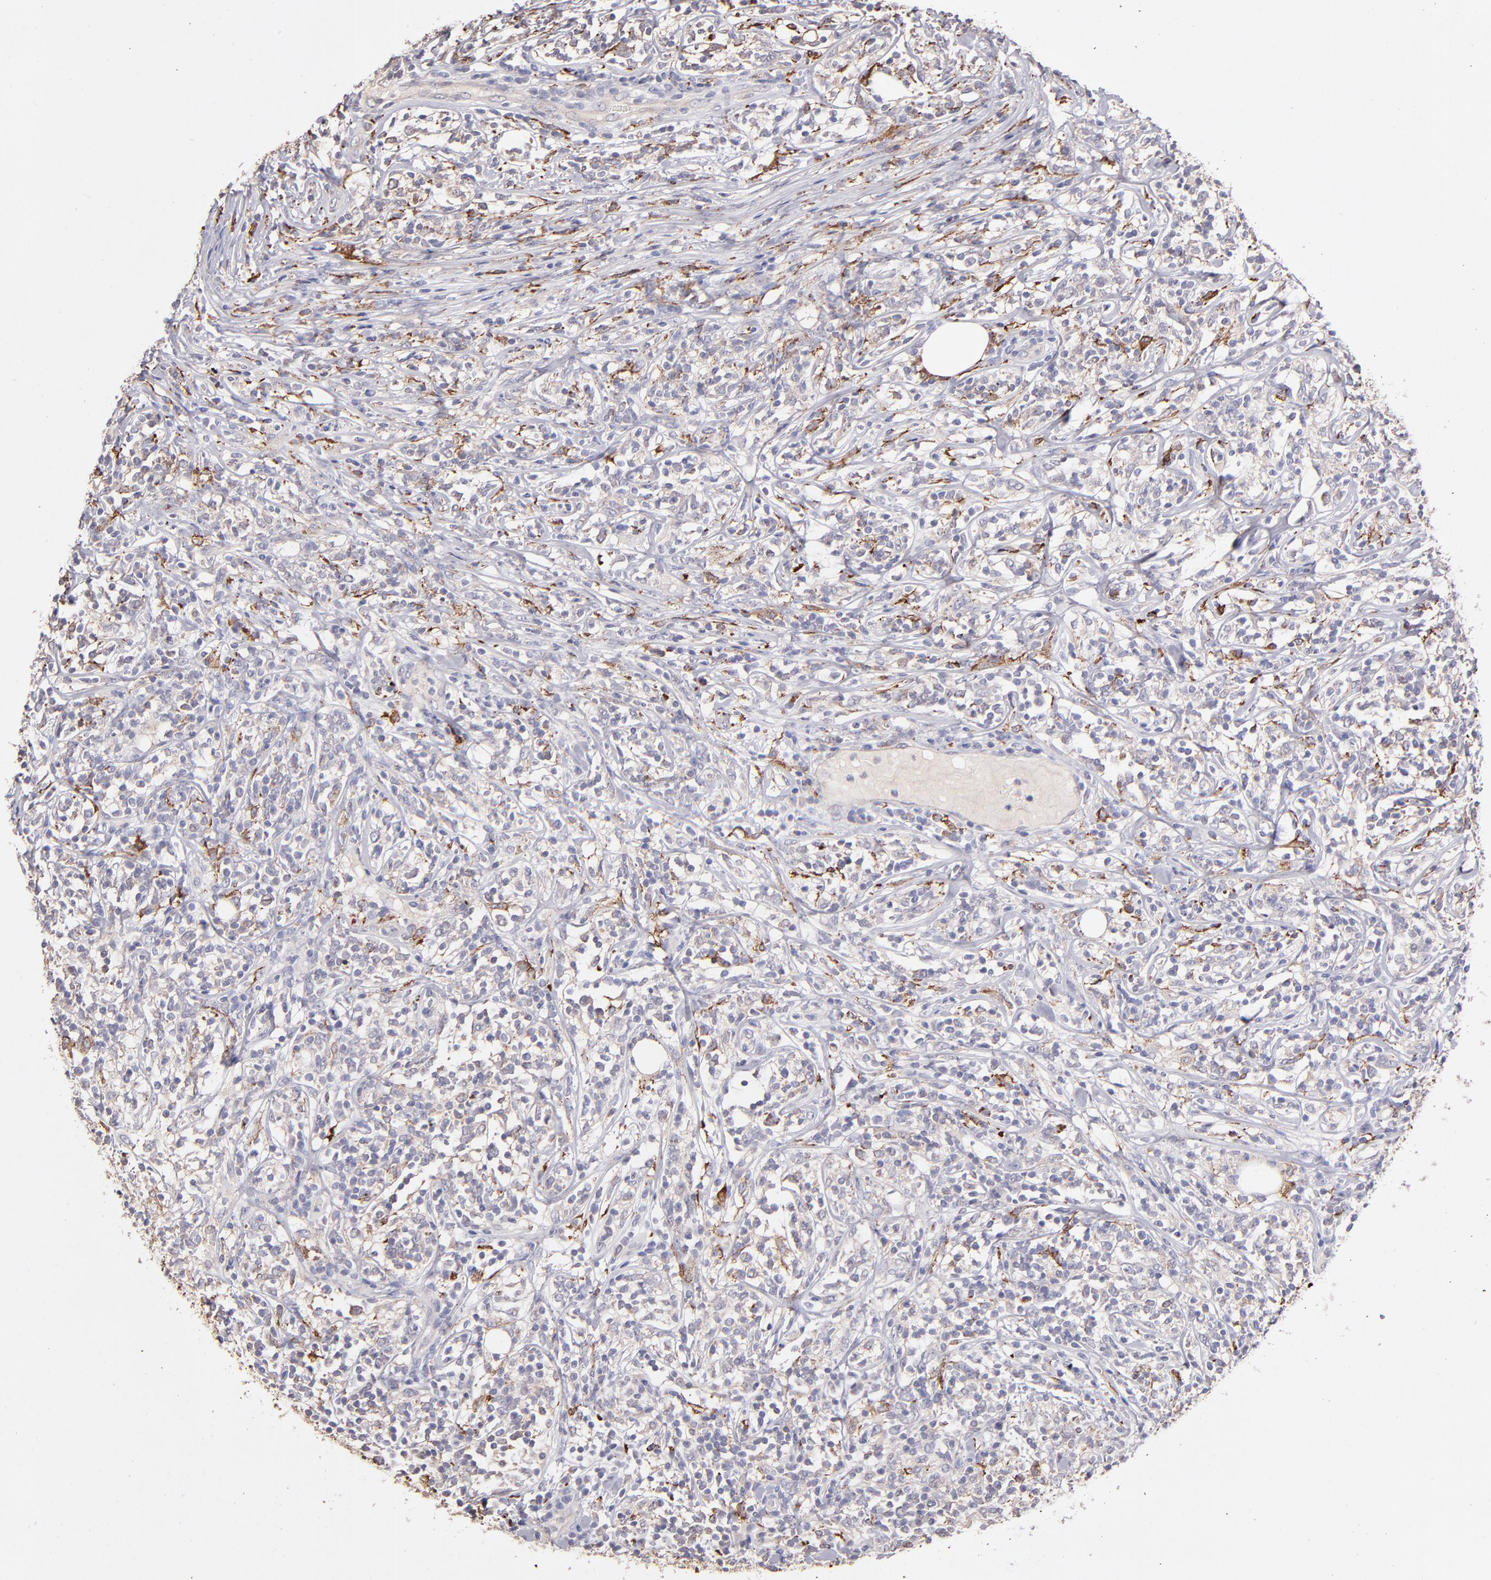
{"staining": {"intensity": "strong", "quantity": "25%-75%", "location": "cytoplasmic/membranous"}, "tissue": "lymphoma", "cell_type": "Tumor cells", "image_type": "cancer", "snomed": [{"axis": "morphology", "description": "Malignant lymphoma, non-Hodgkin's type, High grade"}, {"axis": "topography", "description": "Lymph node"}], "caption": "Lymphoma stained for a protein displays strong cytoplasmic/membranous positivity in tumor cells.", "gene": "GLDC", "patient": {"sex": "female", "age": 84}}